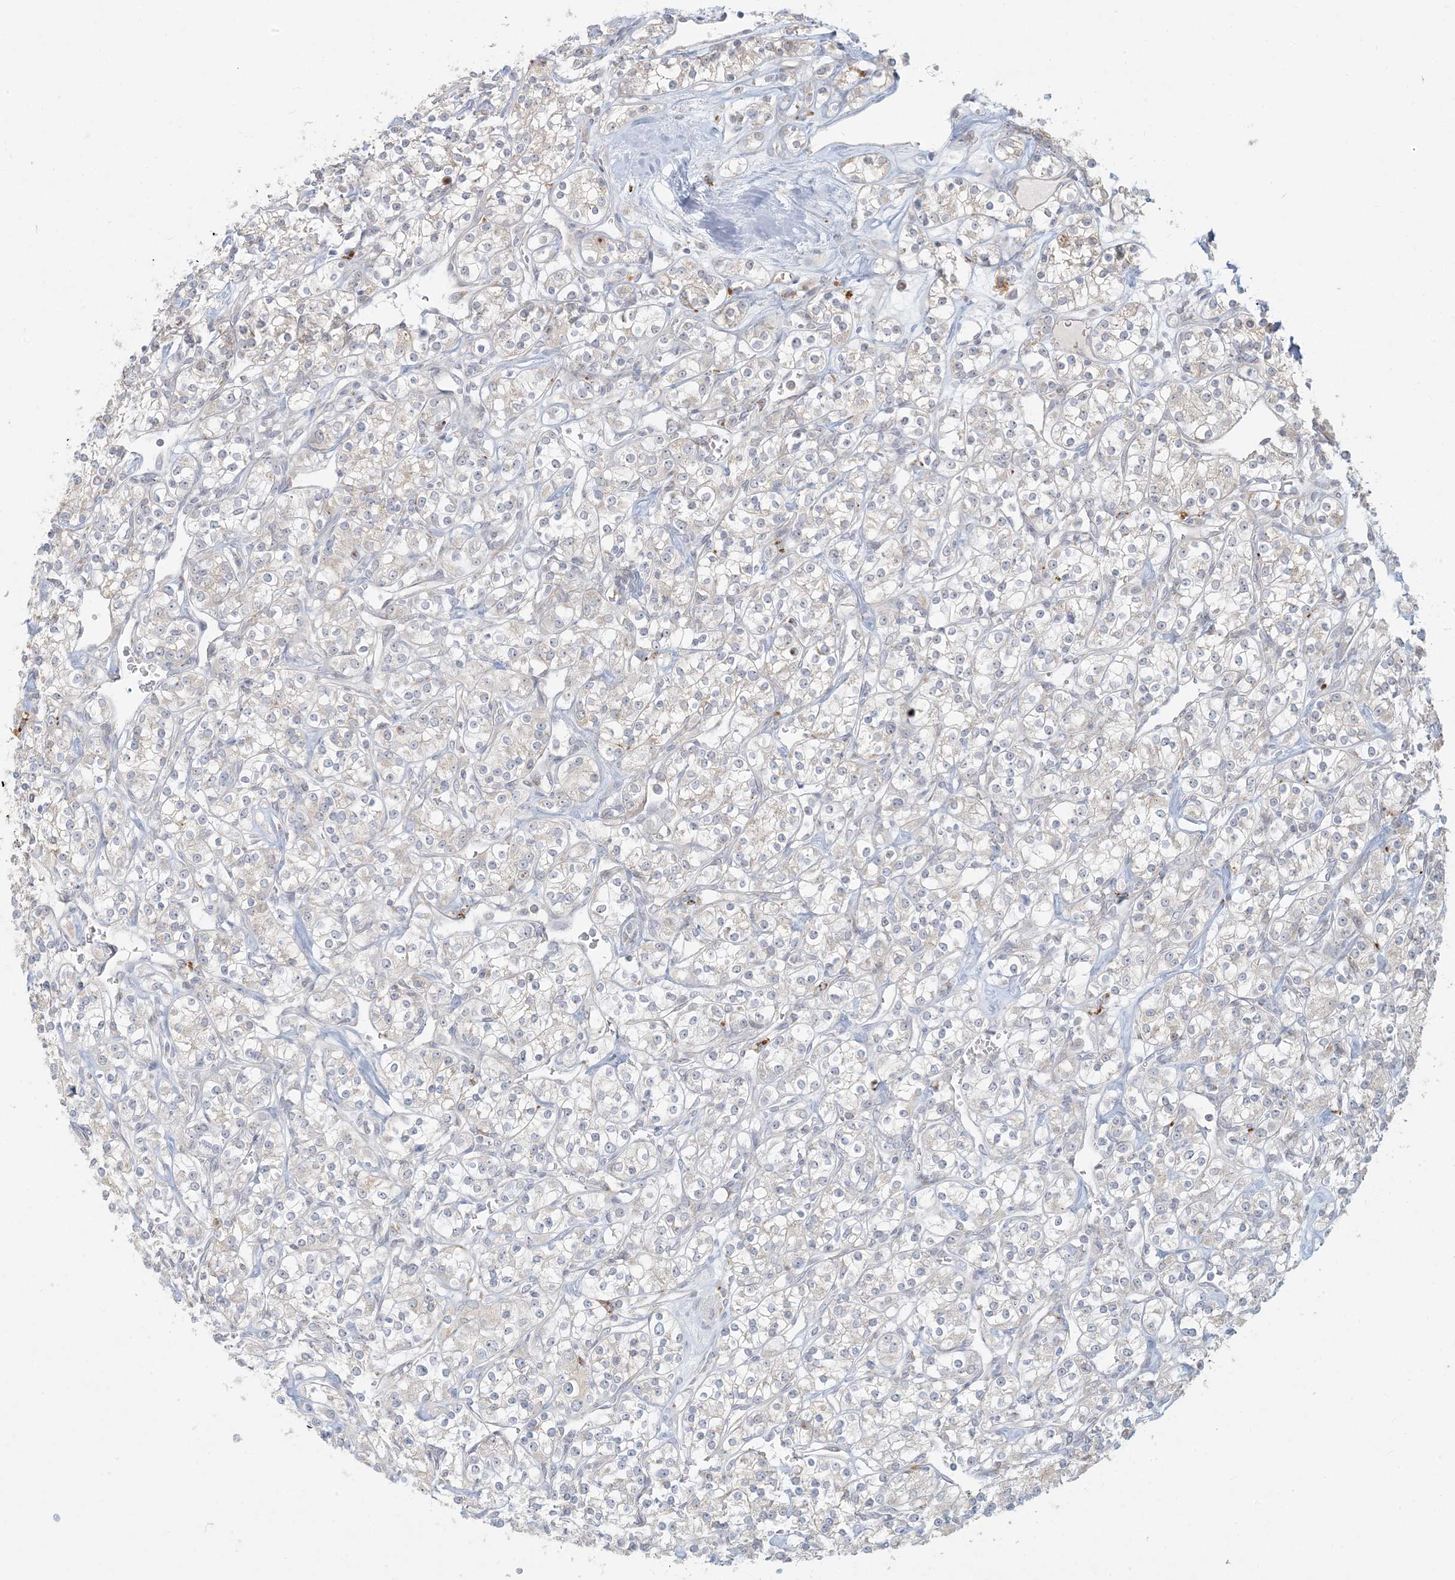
{"staining": {"intensity": "negative", "quantity": "none", "location": "none"}, "tissue": "renal cancer", "cell_type": "Tumor cells", "image_type": "cancer", "snomed": [{"axis": "morphology", "description": "Adenocarcinoma, NOS"}, {"axis": "topography", "description": "Kidney"}], "caption": "A histopathology image of human renal cancer (adenocarcinoma) is negative for staining in tumor cells.", "gene": "MCAT", "patient": {"sex": "male", "age": 77}}